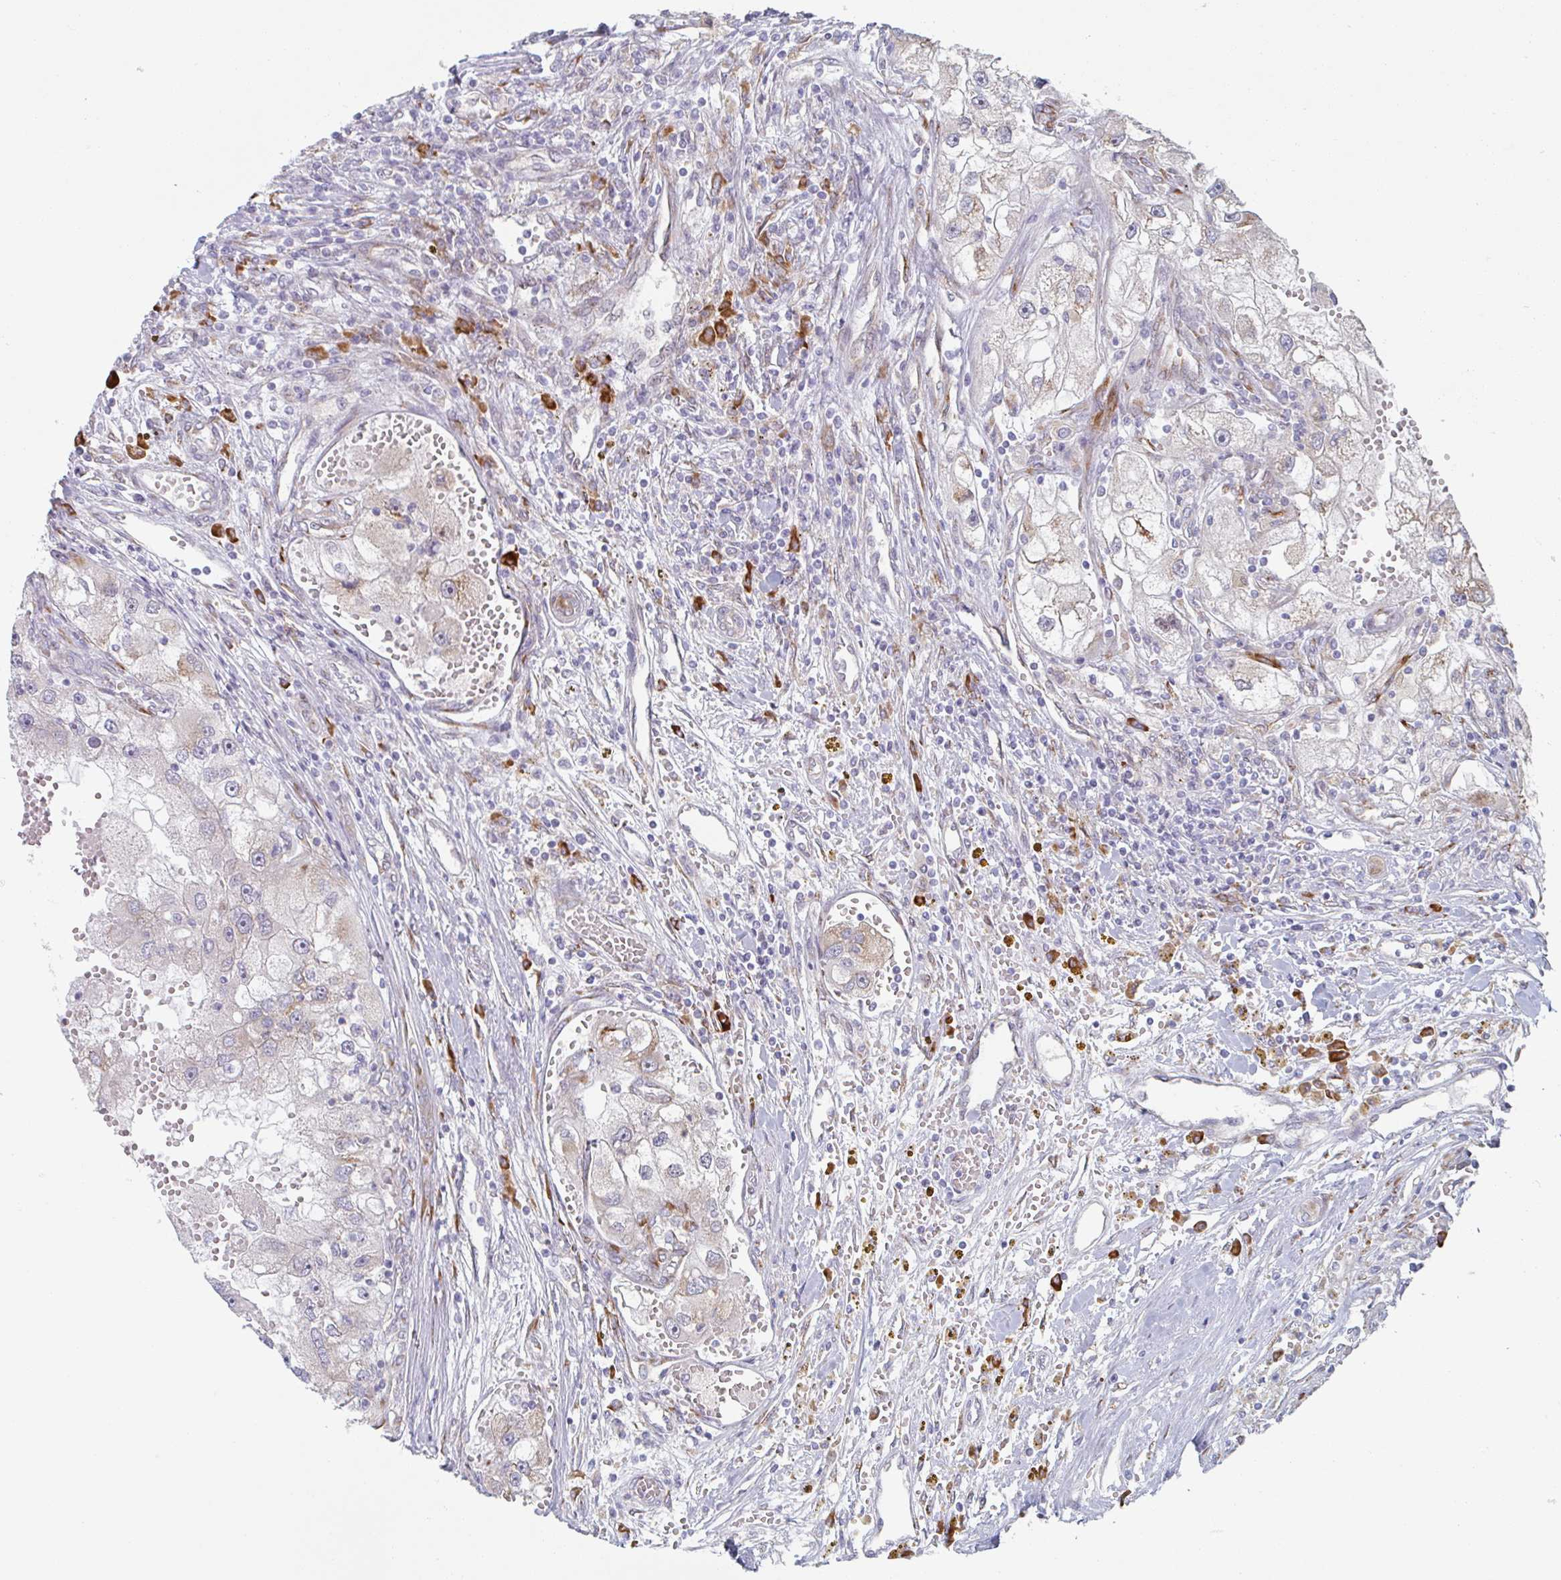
{"staining": {"intensity": "weak", "quantity": "<25%", "location": "cytoplasmic/membranous"}, "tissue": "renal cancer", "cell_type": "Tumor cells", "image_type": "cancer", "snomed": [{"axis": "morphology", "description": "Adenocarcinoma, NOS"}, {"axis": "topography", "description": "Kidney"}], "caption": "An IHC photomicrograph of adenocarcinoma (renal) is shown. There is no staining in tumor cells of adenocarcinoma (renal). (DAB immunohistochemistry (IHC) visualized using brightfield microscopy, high magnification).", "gene": "TRAPPC10", "patient": {"sex": "male", "age": 63}}